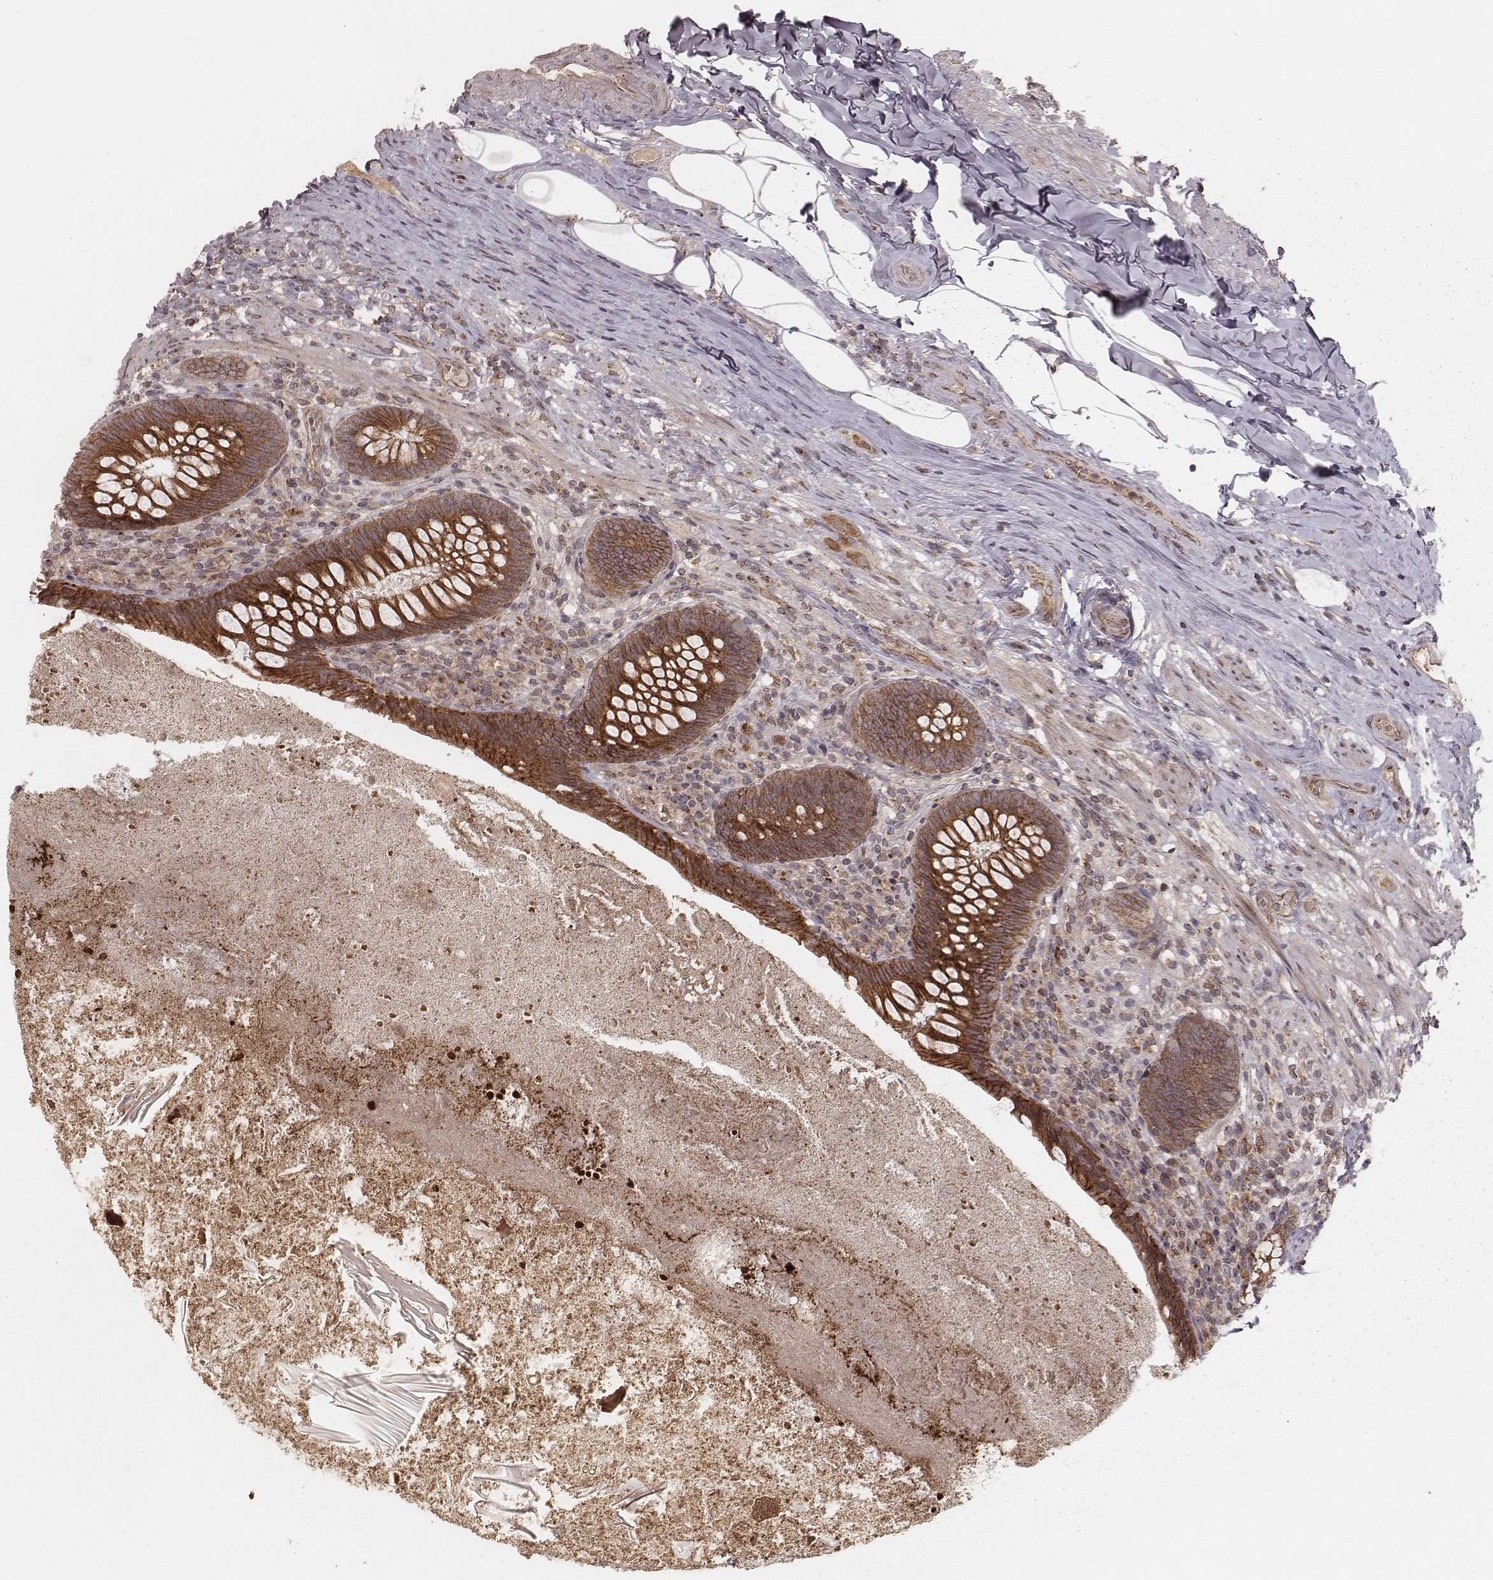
{"staining": {"intensity": "strong", "quantity": ">75%", "location": "cytoplasmic/membranous"}, "tissue": "appendix", "cell_type": "Glandular cells", "image_type": "normal", "snomed": [{"axis": "morphology", "description": "Normal tissue, NOS"}, {"axis": "topography", "description": "Appendix"}], "caption": "A micrograph of appendix stained for a protein exhibits strong cytoplasmic/membranous brown staining in glandular cells.", "gene": "MYO19", "patient": {"sex": "male", "age": 47}}